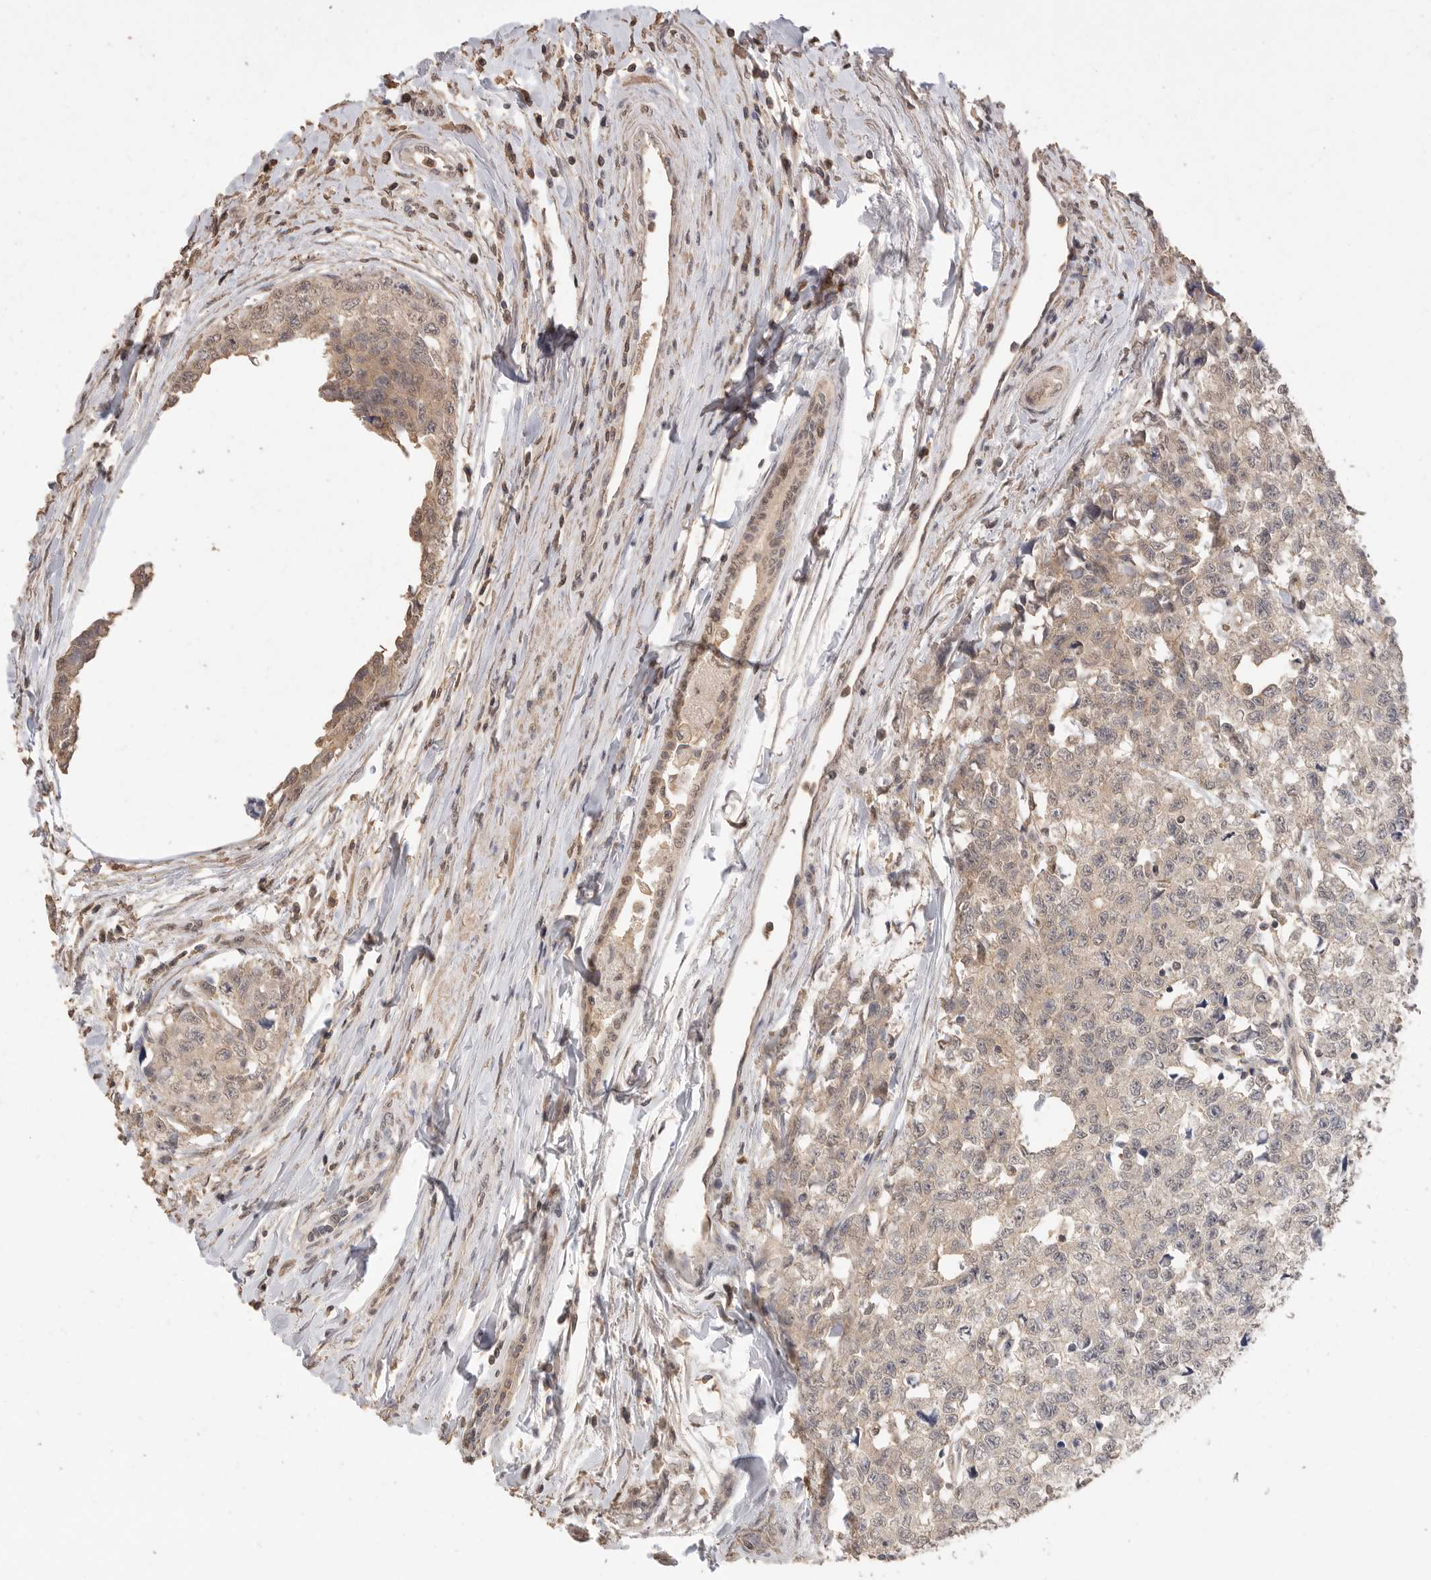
{"staining": {"intensity": "weak", "quantity": "<25%", "location": "cytoplasmic/membranous,nuclear"}, "tissue": "testis cancer", "cell_type": "Tumor cells", "image_type": "cancer", "snomed": [{"axis": "morphology", "description": "Carcinoma, Embryonal, NOS"}, {"axis": "topography", "description": "Testis"}], "caption": "Immunohistochemistry (IHC) of human testis cancer shows no positivity in tumor cells.", "gene": "MAP2K1", "patient": {"sex": "male", "age": 28}}